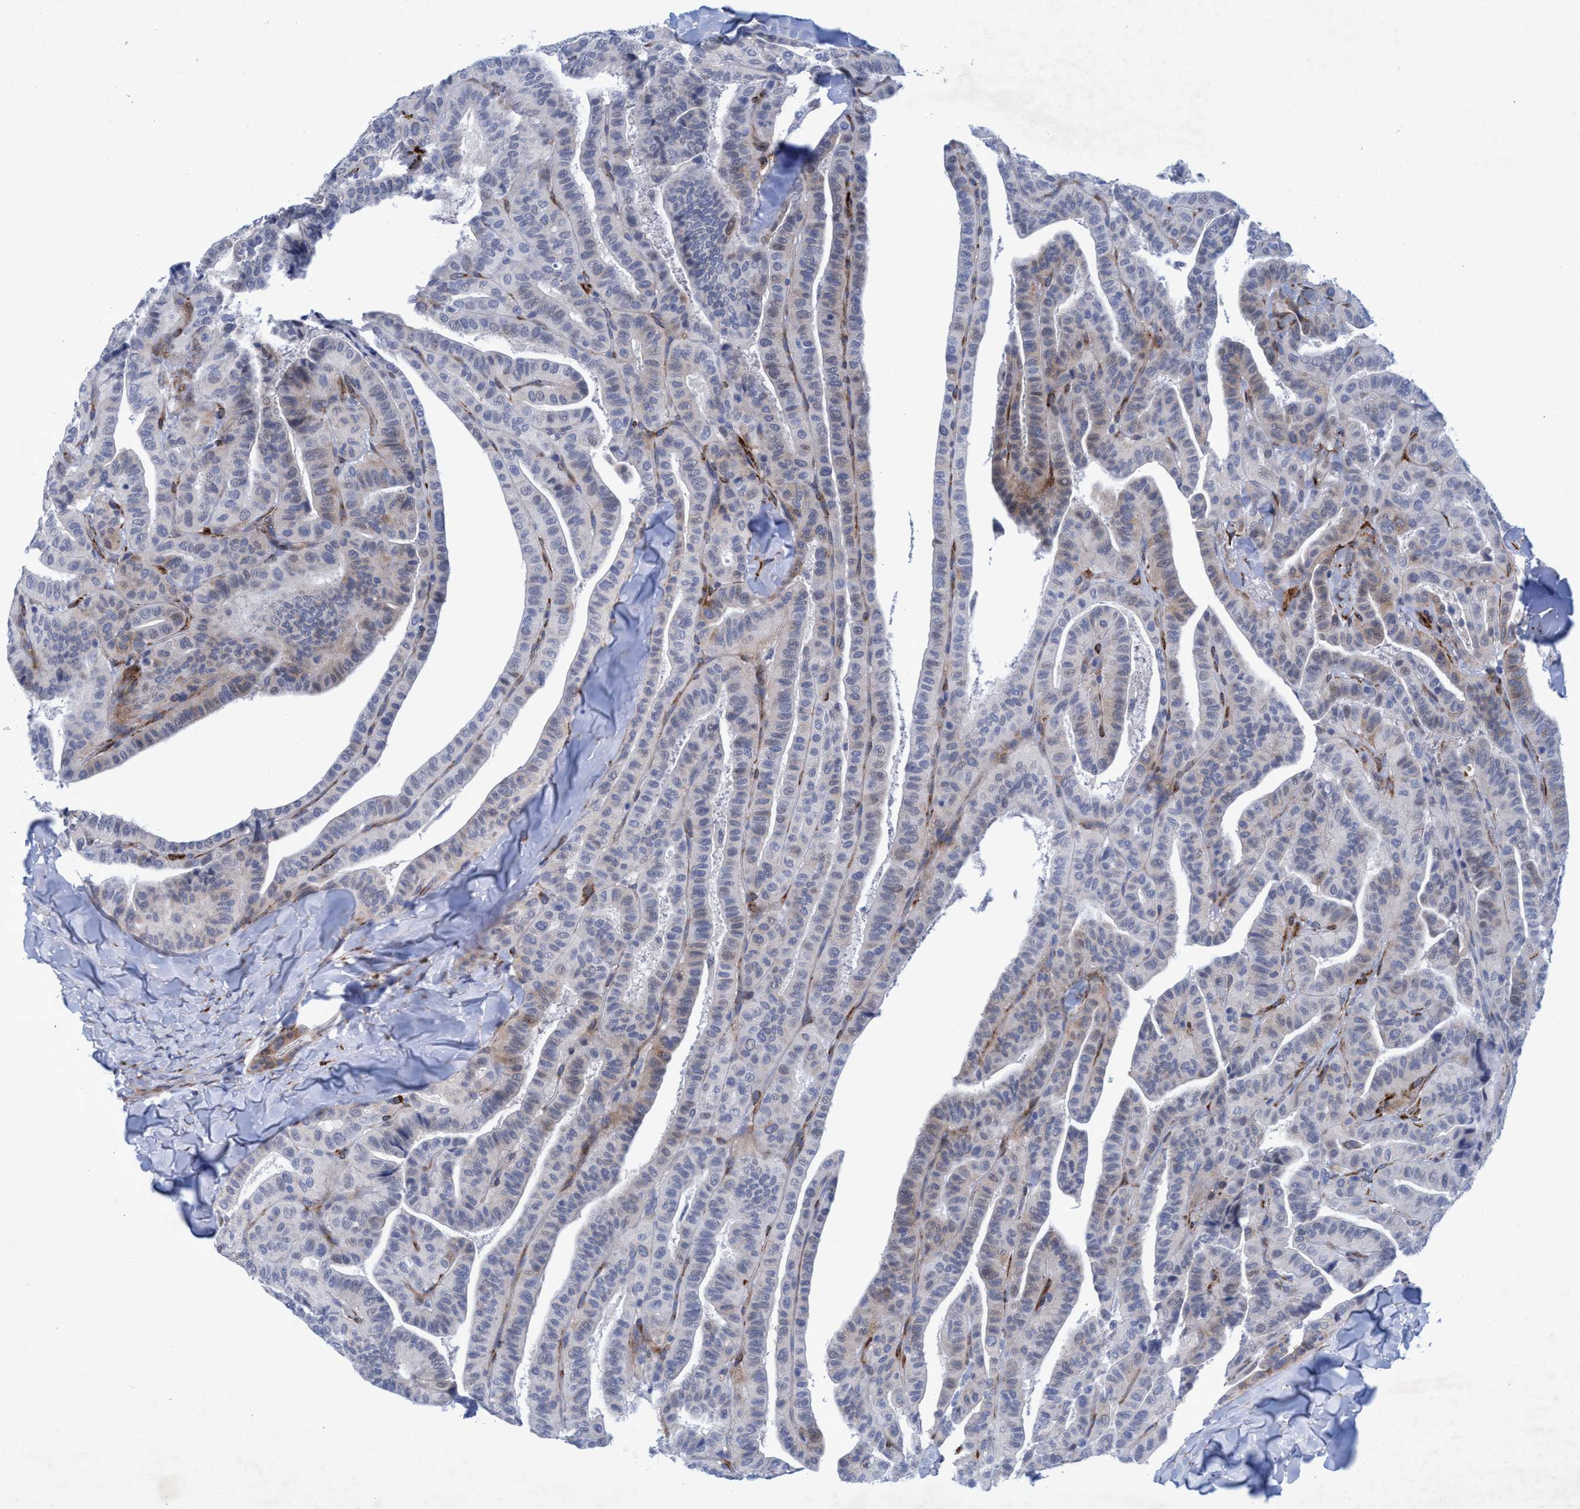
{"staining": {"intensity": "weak", "quantity": "25%-75%", "location": "cytoplasmic/membranous"}, "tissue": "thyroid cancer", "cell_type": "Tumor cells", "image_type": "cancer", "snomed": [{"axis": "morphology", "description": "Papillary adenocarcinoma, NOS"}, {"axis": "topography", "description": "Thyroid gland"}], "caption": "DAB (3,3'-diaminobenzidine) immunohistochemical staining of human thyroid papillary adenocarcinoma demonstrates weak cytoplasmic/membranous protein staining in about 25%-75% of tumor cells. (IHC, brightfield microscopy, high magnification).", "gene": "SLC43A2", "patient": {"sex": "male", "age": 77}}